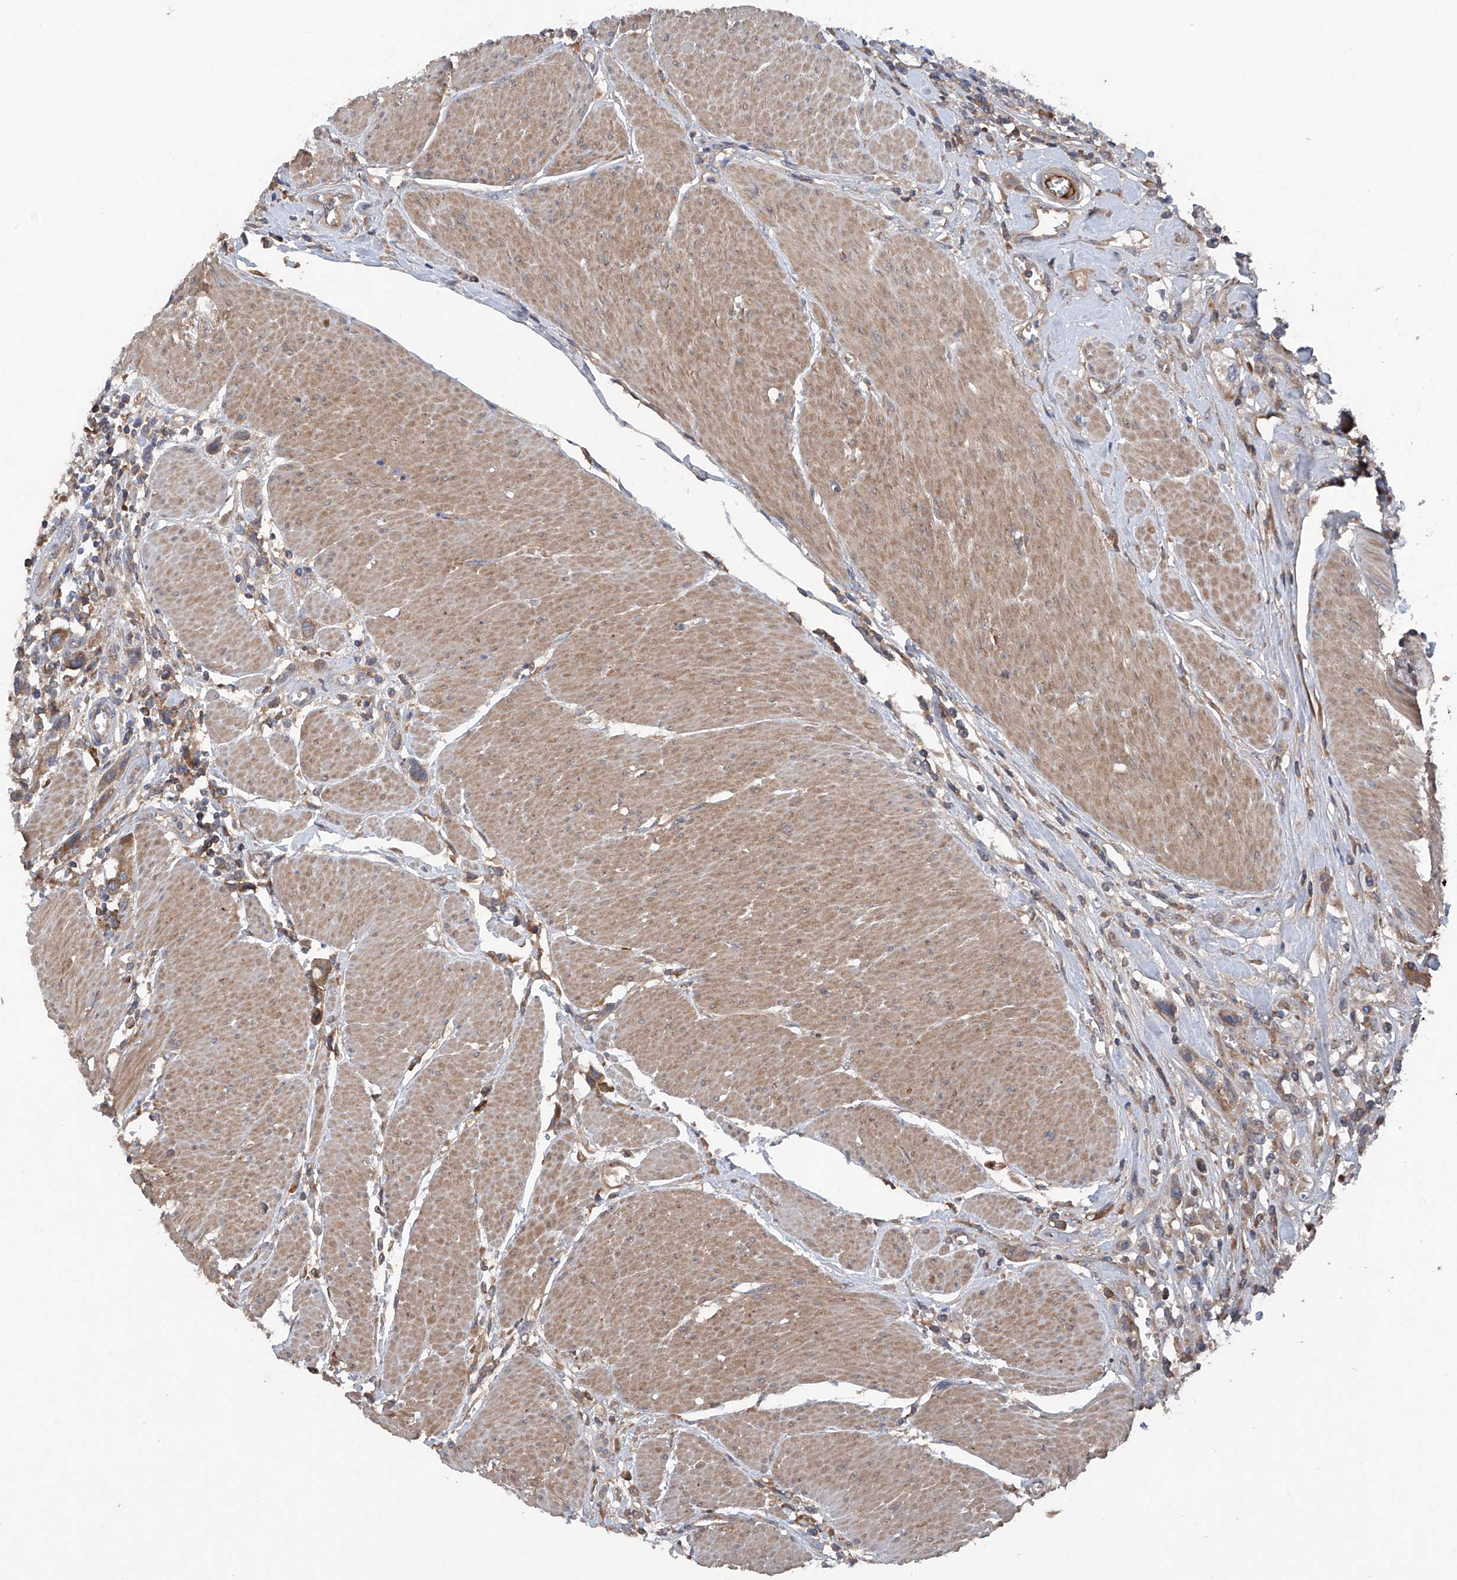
{"staining": {"intensity": "moderate", "quantity": ">75%", "location": "cytoplasmic/membranous"}, "tissue": "urothelial cancer", "cell_type": "Tumor cells", "image_type": "cancer", "snomed": [{"axis": "morphology", "description": "Urothelial carcinoma, High grade"}, {"axis": "topography", "description": "Urinary bladder"}], "caption": "An IHC image of tumor tissue is shown. Protein staining in brown labels moderate cytoplasmic/membranous positivity in urothelial cancer within tumor cells.", "gene": "ASCC3", "patient": {"sex": "male", "age": 50}}